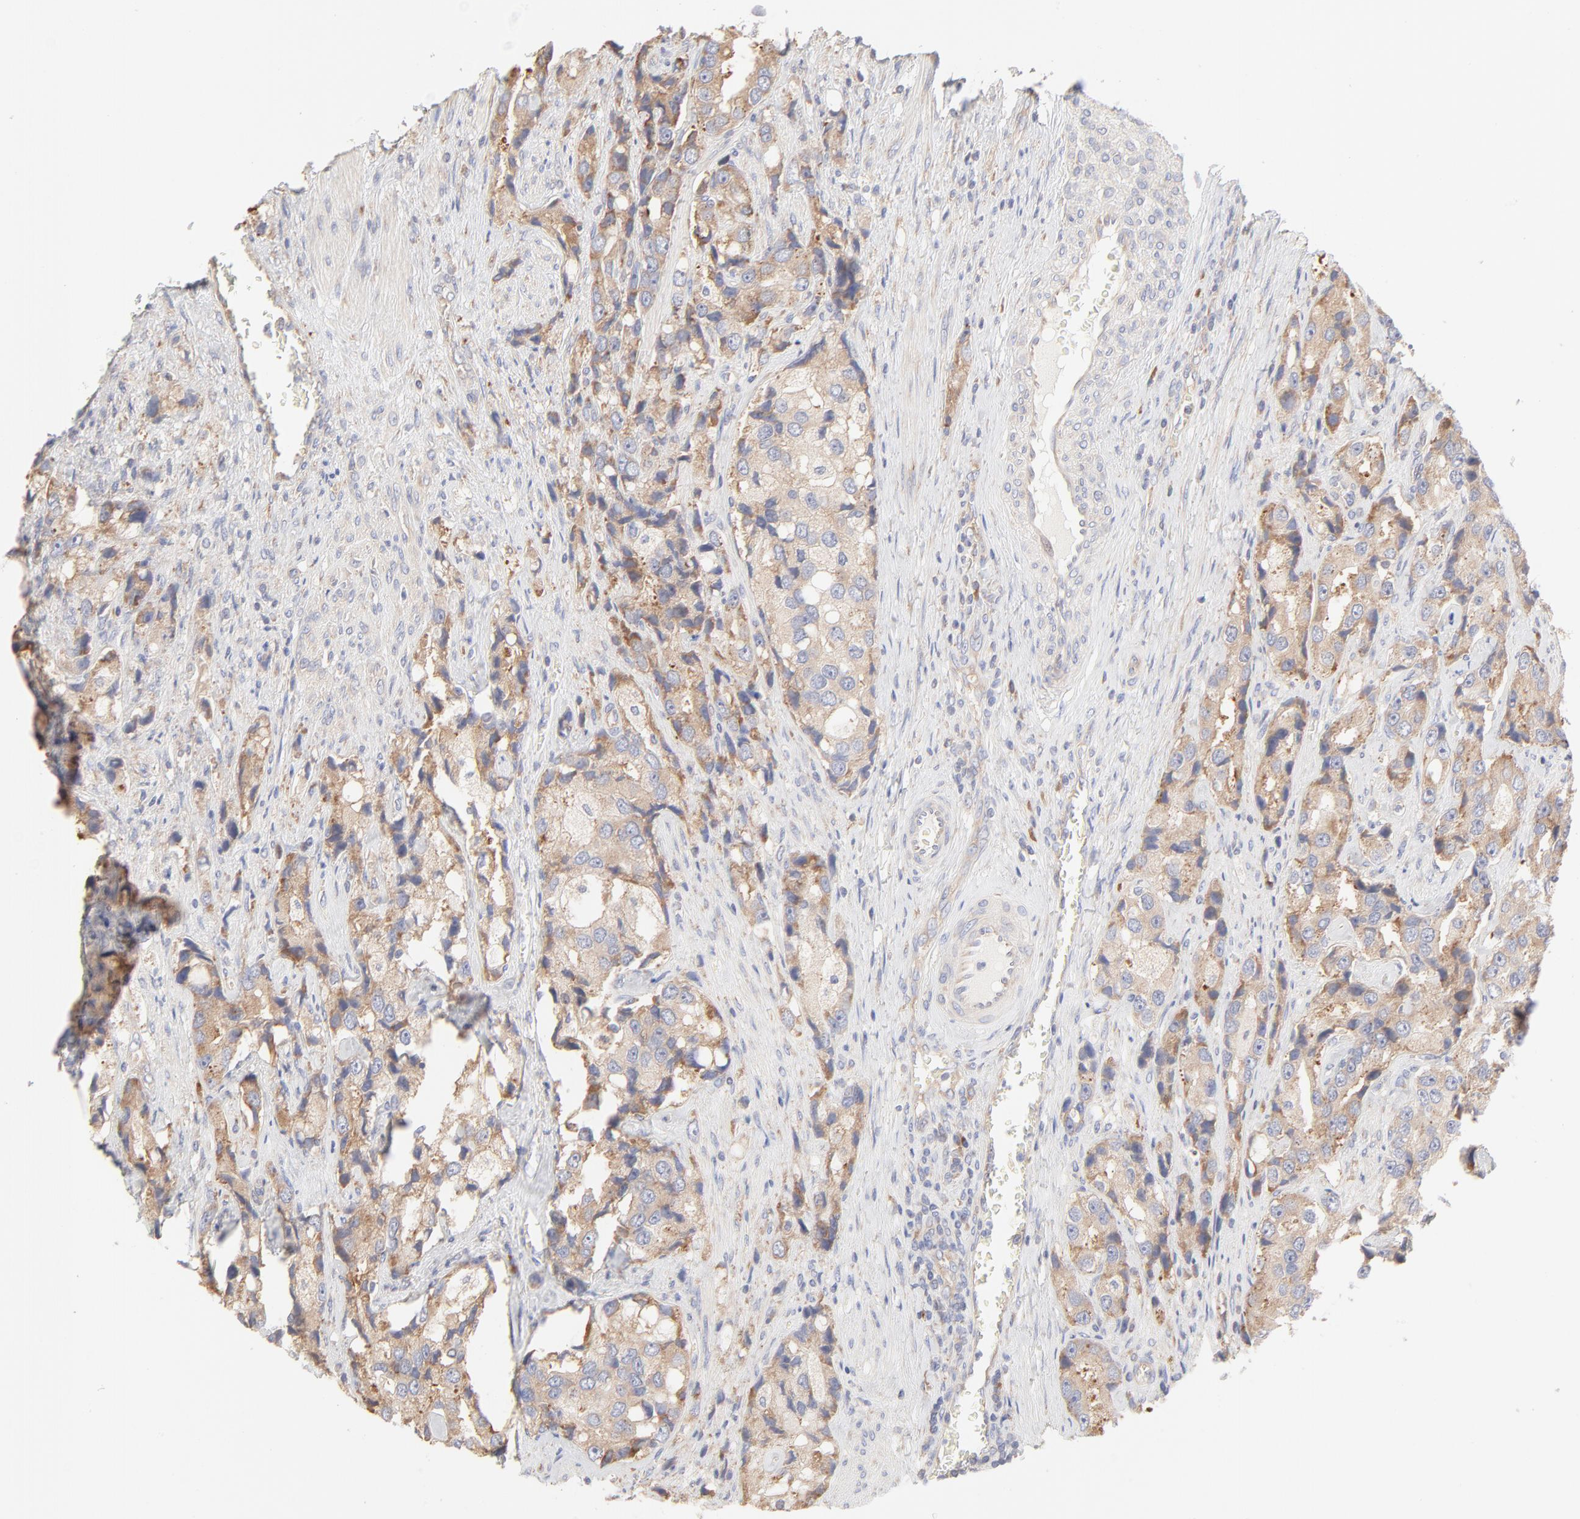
{"staining": {"intensity": "moderate", "quantity": ">75%", "location": "cytoplasmic/membranous"}, "tissue": "prostate cancer", "cell_type": "Tumor cells", "image_type": "cancer", "snomed": [{"axis": "morphology", "description": "Adenocarcinoma, High grade"}, {"axis": "topography", "description": "Prostate"}], "caption": "Immunohistochemical staining of prostate cancer (high-grade adenocarcinoma) reveals medium levels of moderate cytoplasmic/membranous protein staining in about >75% of tumor cells.", "gene": "RPS21", "patient": {"sex": "male", "age": 63}}